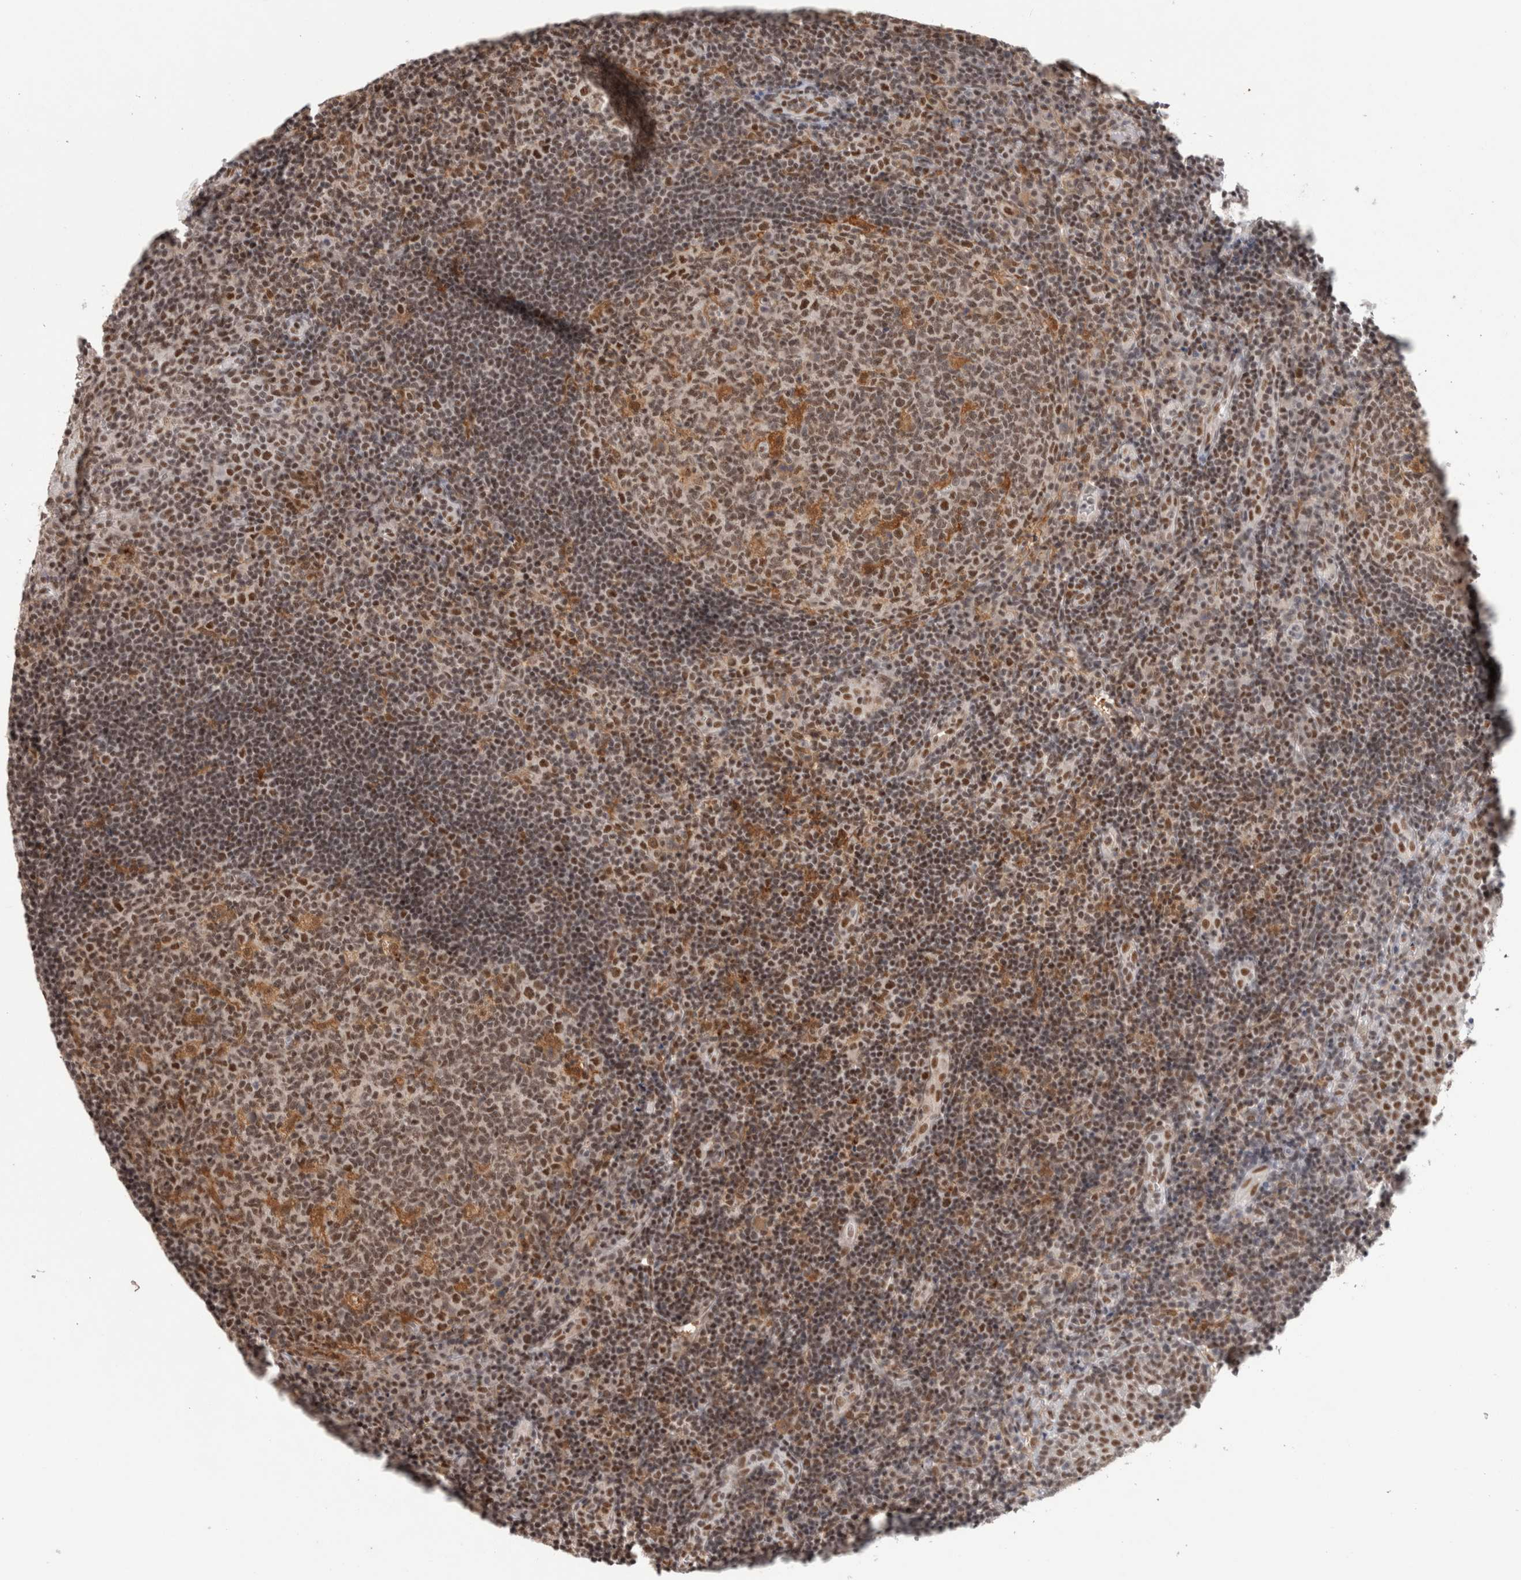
{"staining": {"intensity": "moderate", "quantity": ">75%", "location": "cytoplasmic/membranous,nuclear"}, "tissue": "tonsil", "cell_type": "Germinal center cells", "image_type": "normal", "snomed": [{"axis": "morphology", "description": "Normal tissue, NOS"}, {"axis": "topography", "description": "Tonsil"}], "caption": "IHC micrograph of normal human tonsil stained for a protein (brown), which reveals medium levels of moderate cytoplasmic/membranous,nuclear expression in approximately >75% of germinal center cells.", "gene": "ZNF830", "patient": {"sex": "female", "age": 40}}